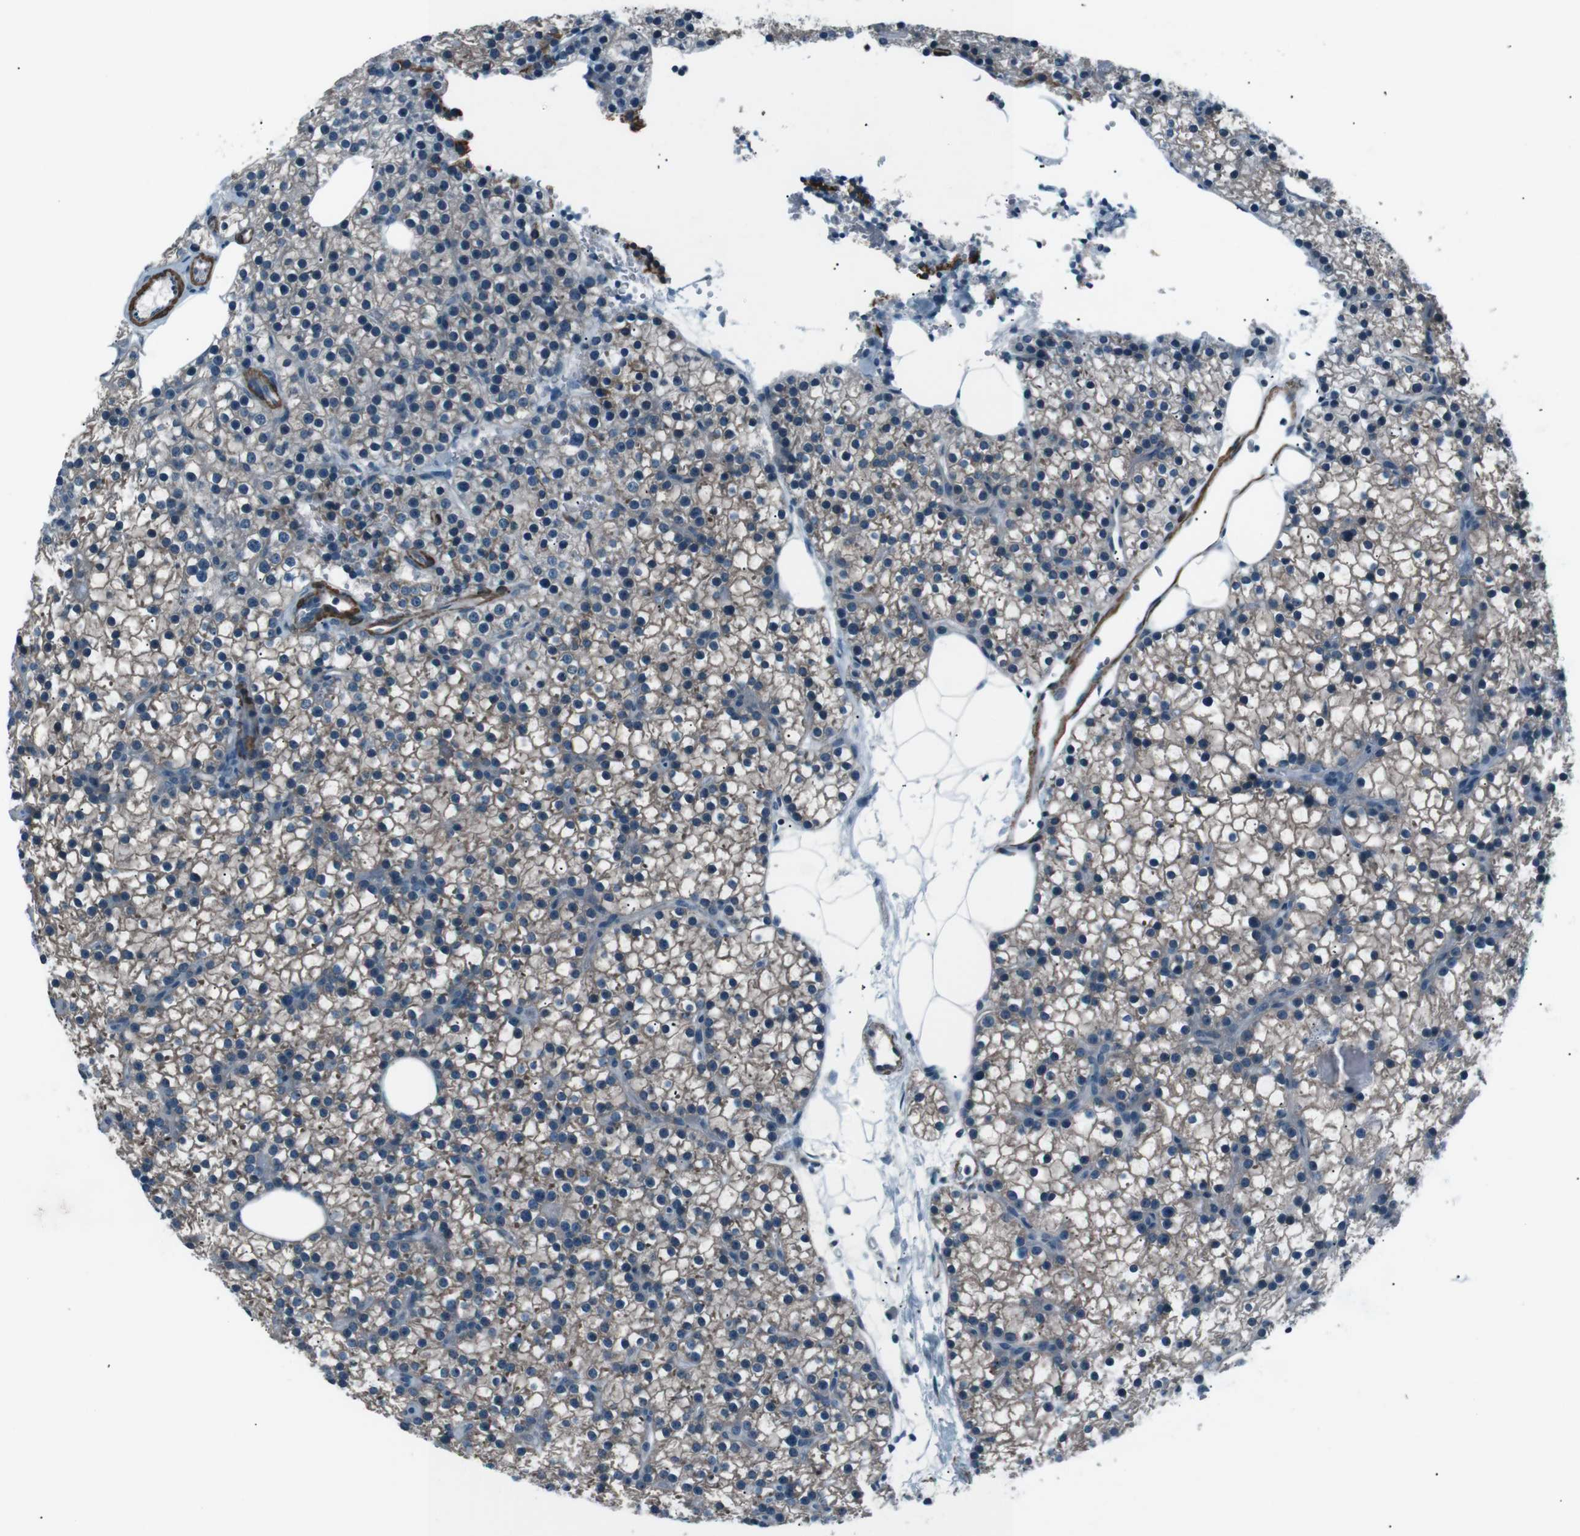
{"staining": {"intensity": "weak", "quantity": "25%-75%", "location": "cytoplasmic/membranous"}, "tissue": "parathyroid gland", "cell_type": "Glandular cells", "image_type": "normal", "snomed": [{"axis": "morphology", "description": "Normal tissue, NOS"}, {"axis": "morphology", "description": "Adenoma, NOS"}, {"axis": "topography", "description": "Parathyroid gland"}], "caption": "This micrograph reveals immunohistochemistry staining of normal human parathyroid gland, with low weak cytoplasmic/membranous expression in approximately 25%-75% of glandular cells.", "gene": "PDLIM5", "patient": {"sex": "female", "age": 70}}